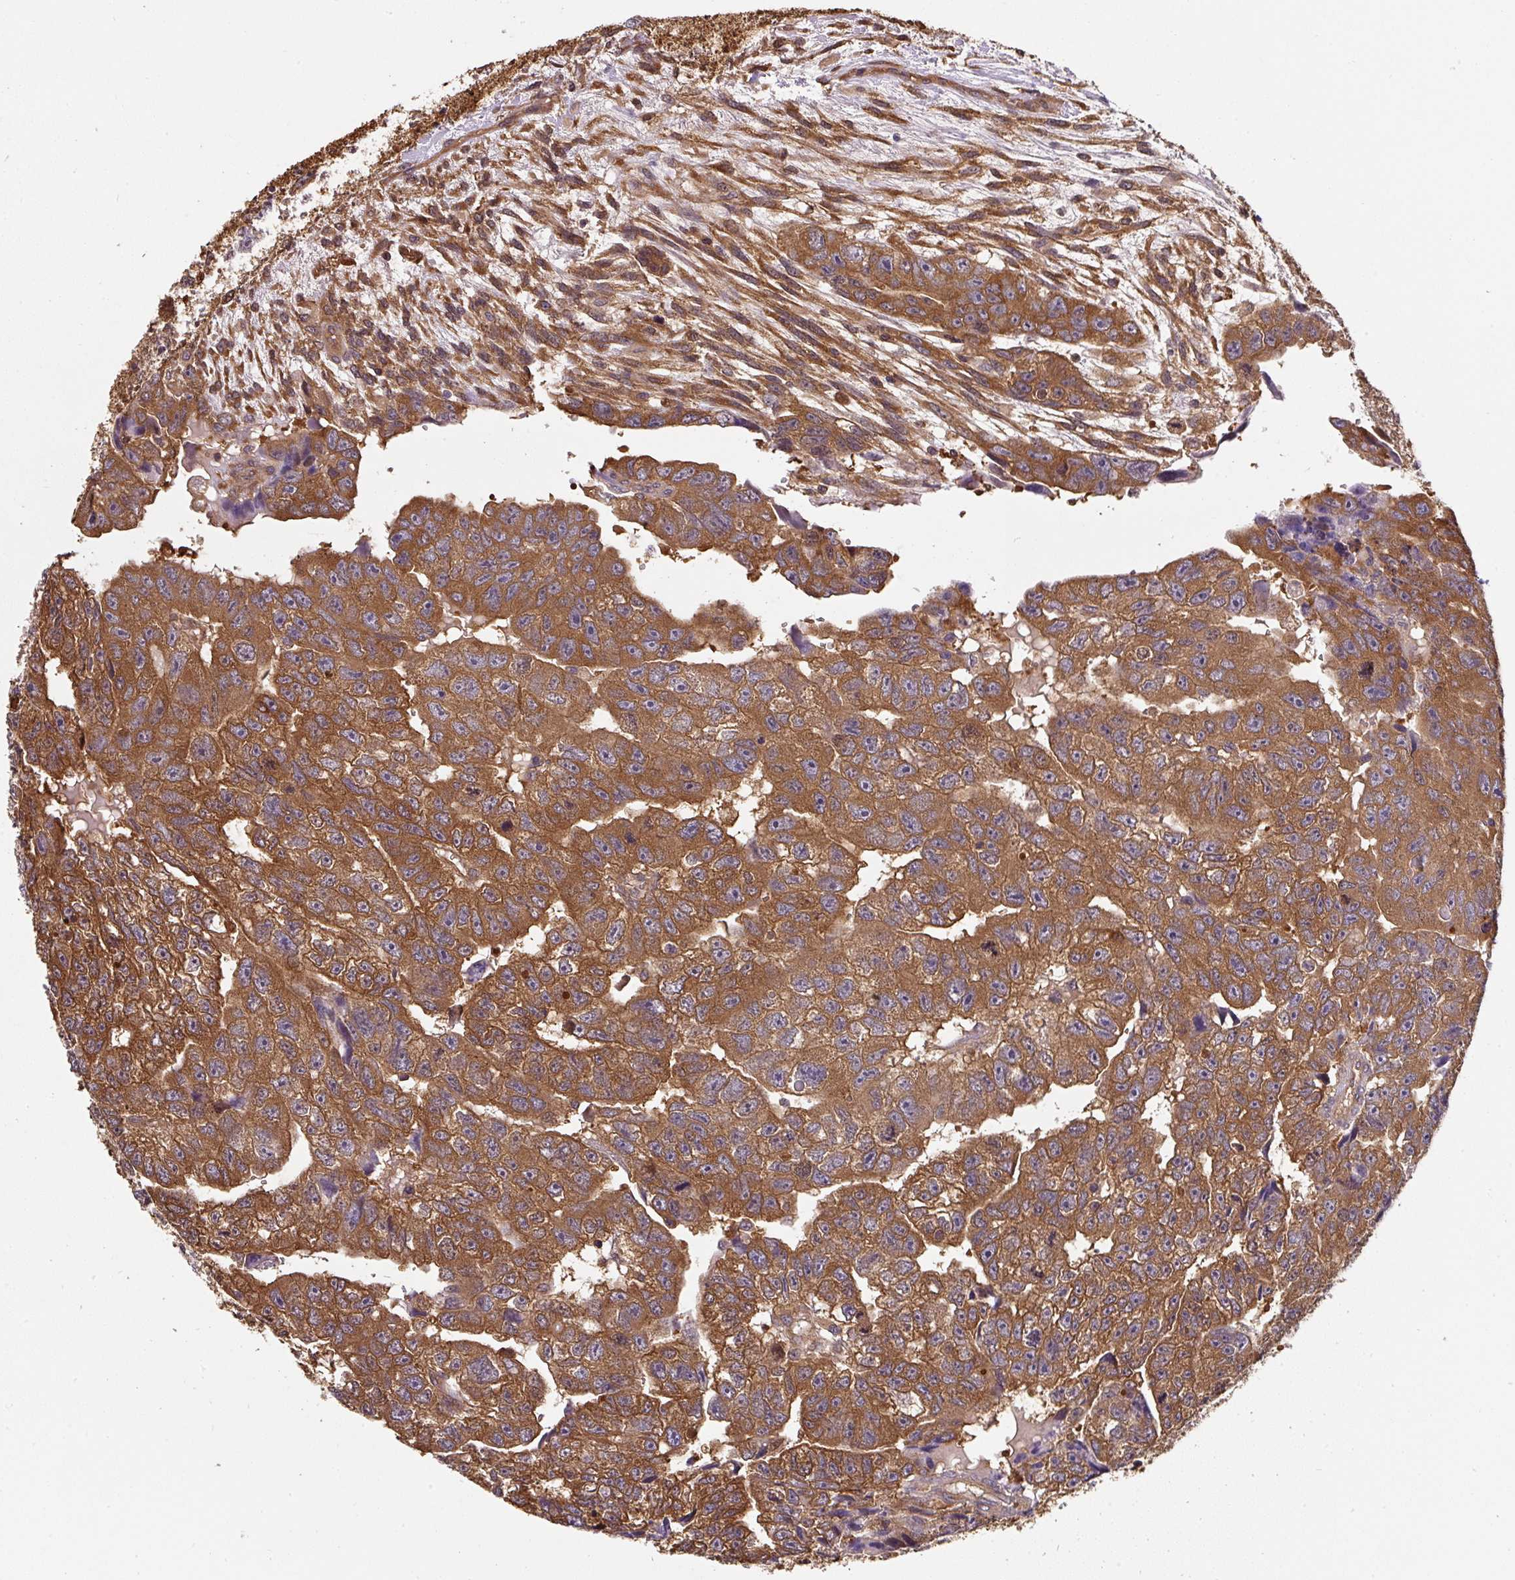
{"staining": {"intensity": "moderate", "quantity": ">75%", "location": "cytoplasmic/membranous"}, "tissue": "testis cancer", "cell_type": "Tumor cells", "image_type": "cancer", "snomed": [{"axis": "morphology", "description": "Carcinoma, Embryonal, NOS"}, {"axis": "topography", "description": "Testis"}], "caption": "Moderate cytoplasmic/membranous expression for a protein is identified in approximately >75% of tumor cells of testis embryonal carcinoma using immunohistochemistry.", "gene": "ST13", "patient": {"sex": "male", "age": 20}}